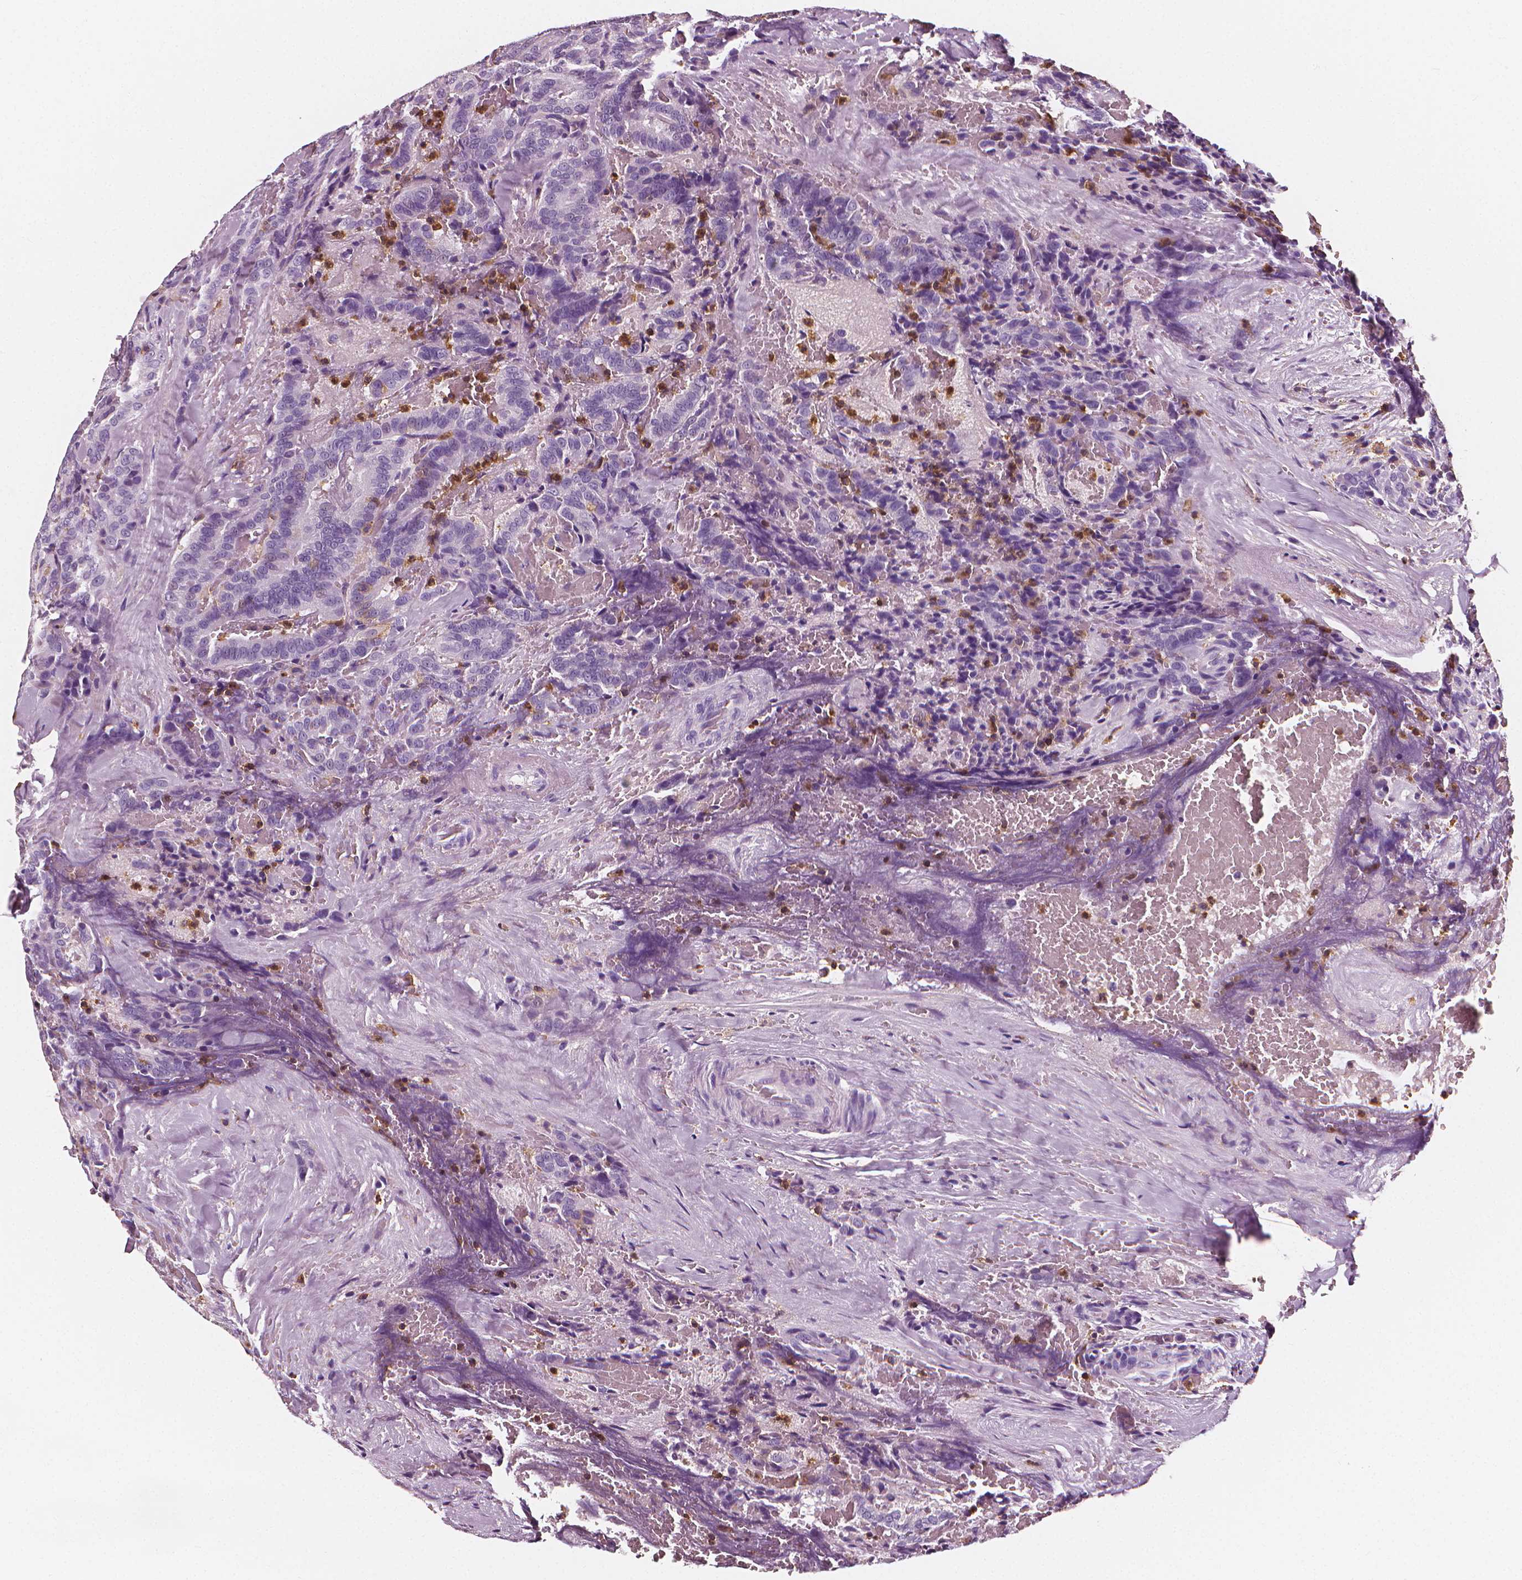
{"staining": {"intensity": "negative", "quantity": "none", "location": "none"}, "tissue": "thyroid cancer", "cell_type": "Tumor cells", "image_type": "cancer", "snomed": [{"axis": "morphology", "description": "Papillary adenocarcinoma, NOS"}, {"axis": "topography", "description": "Thyroid gland"}], "caption": "Immunohistochemistry (IHC) of human papillary adenocarcinoma (thyroid) displays no expression in tumor cells.", "gene": "PTPRC", "patient": {"sex": "male", "age": 61}}